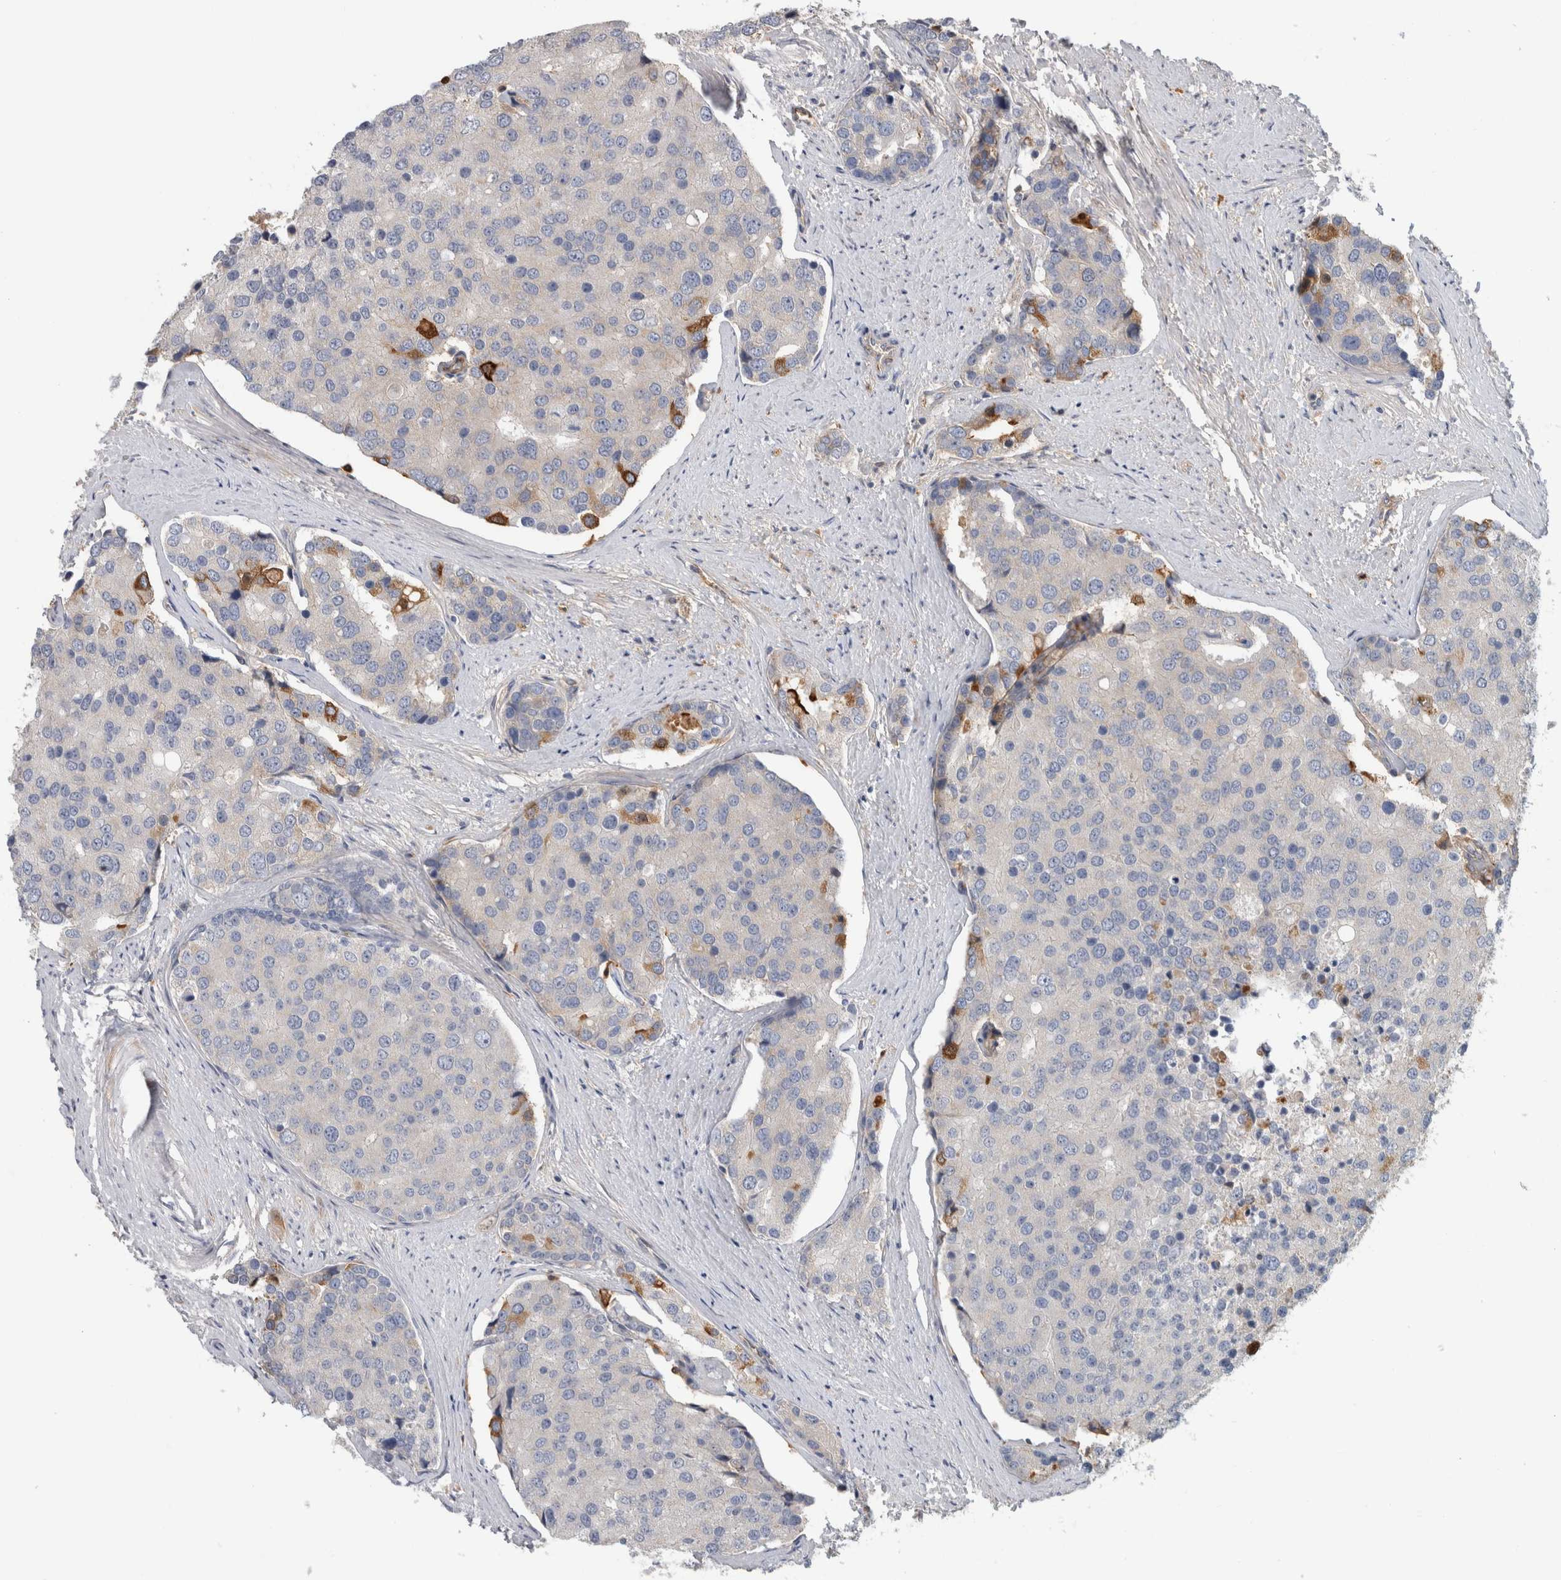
{"staining": {"intensity": "moderate", "quantity": "<25%", "location": "cytoplasmic/membranous"}, "tissue": "prostate cancer", "cell_type": "Tumor cells", "image_type": "cancer", "snomed": [{"axis": "morphology", "description": "Adenocarcinoma, High grade"}, {"axis": "topography", "description": "Prostate"}], "caption": "About <25% of tumor cells in high-grade adenocarcinoma (prostate) display moderate cytoplasmic/membranous protein expression as visualized by brown immunohistochemical staining.", "gene": "TBCE", "patient": {"sex": "male", "age": 50}}